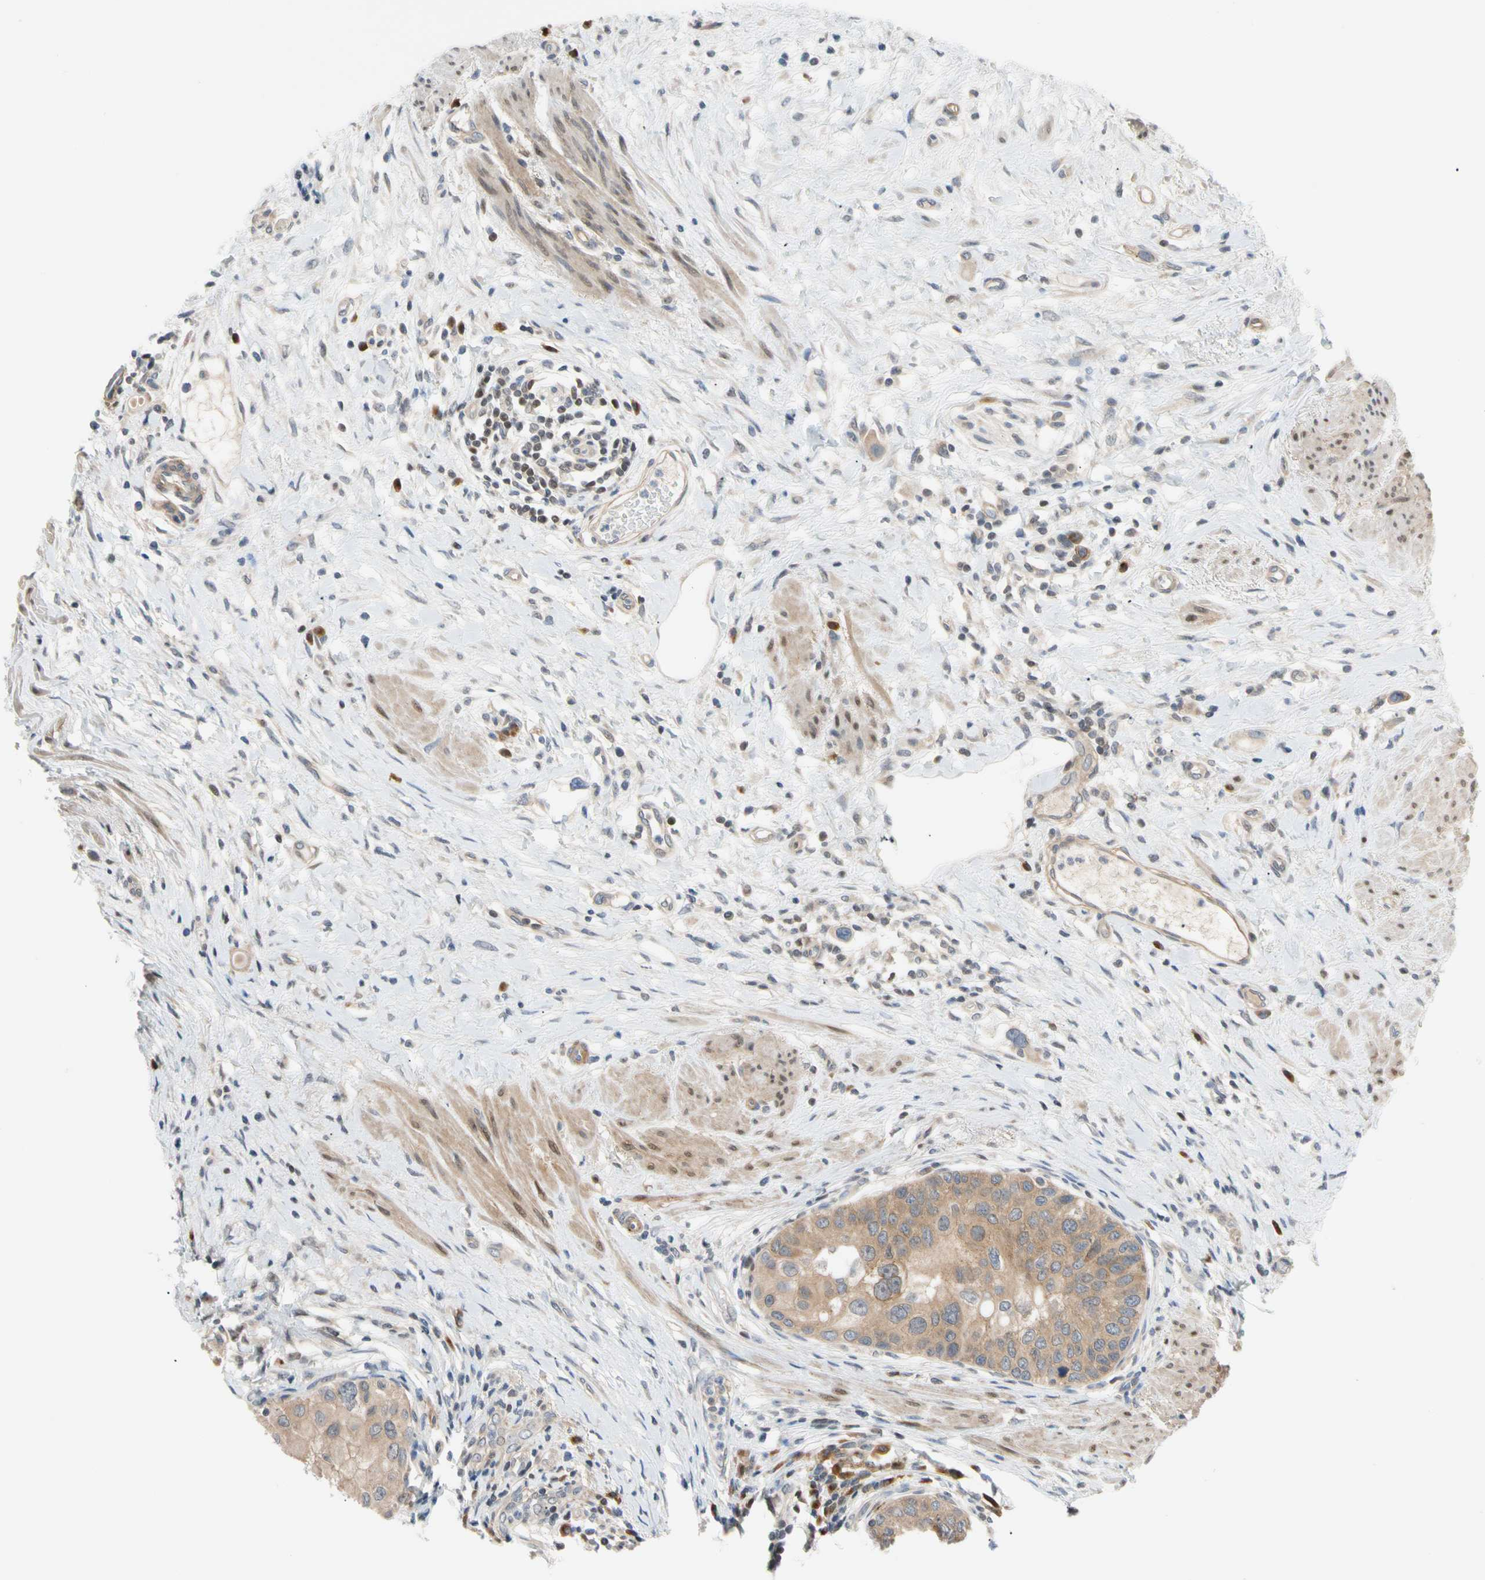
{"staining": {"intensity": "moderate", "quantity": ">75%", "location": "cytoplasmic/membranous"}, "tissue": "urothelial cancer", "cell_type": "Tumor cells", "image_type": "cancer", "snomed": [{"axis": "morphology", "description": "Urothelial carcinoma, High grade"}, {"axis": "topography", "description": "Urinary bladder"}], "caption": "The immunohistochemical stain labels moderate cytoplasmic/membranous positivity in tumor cells of urothelial carcinoma (high-grade) tissue.", "gene": "SEC23B", "patient": {"sex": "female", "age": 56}}